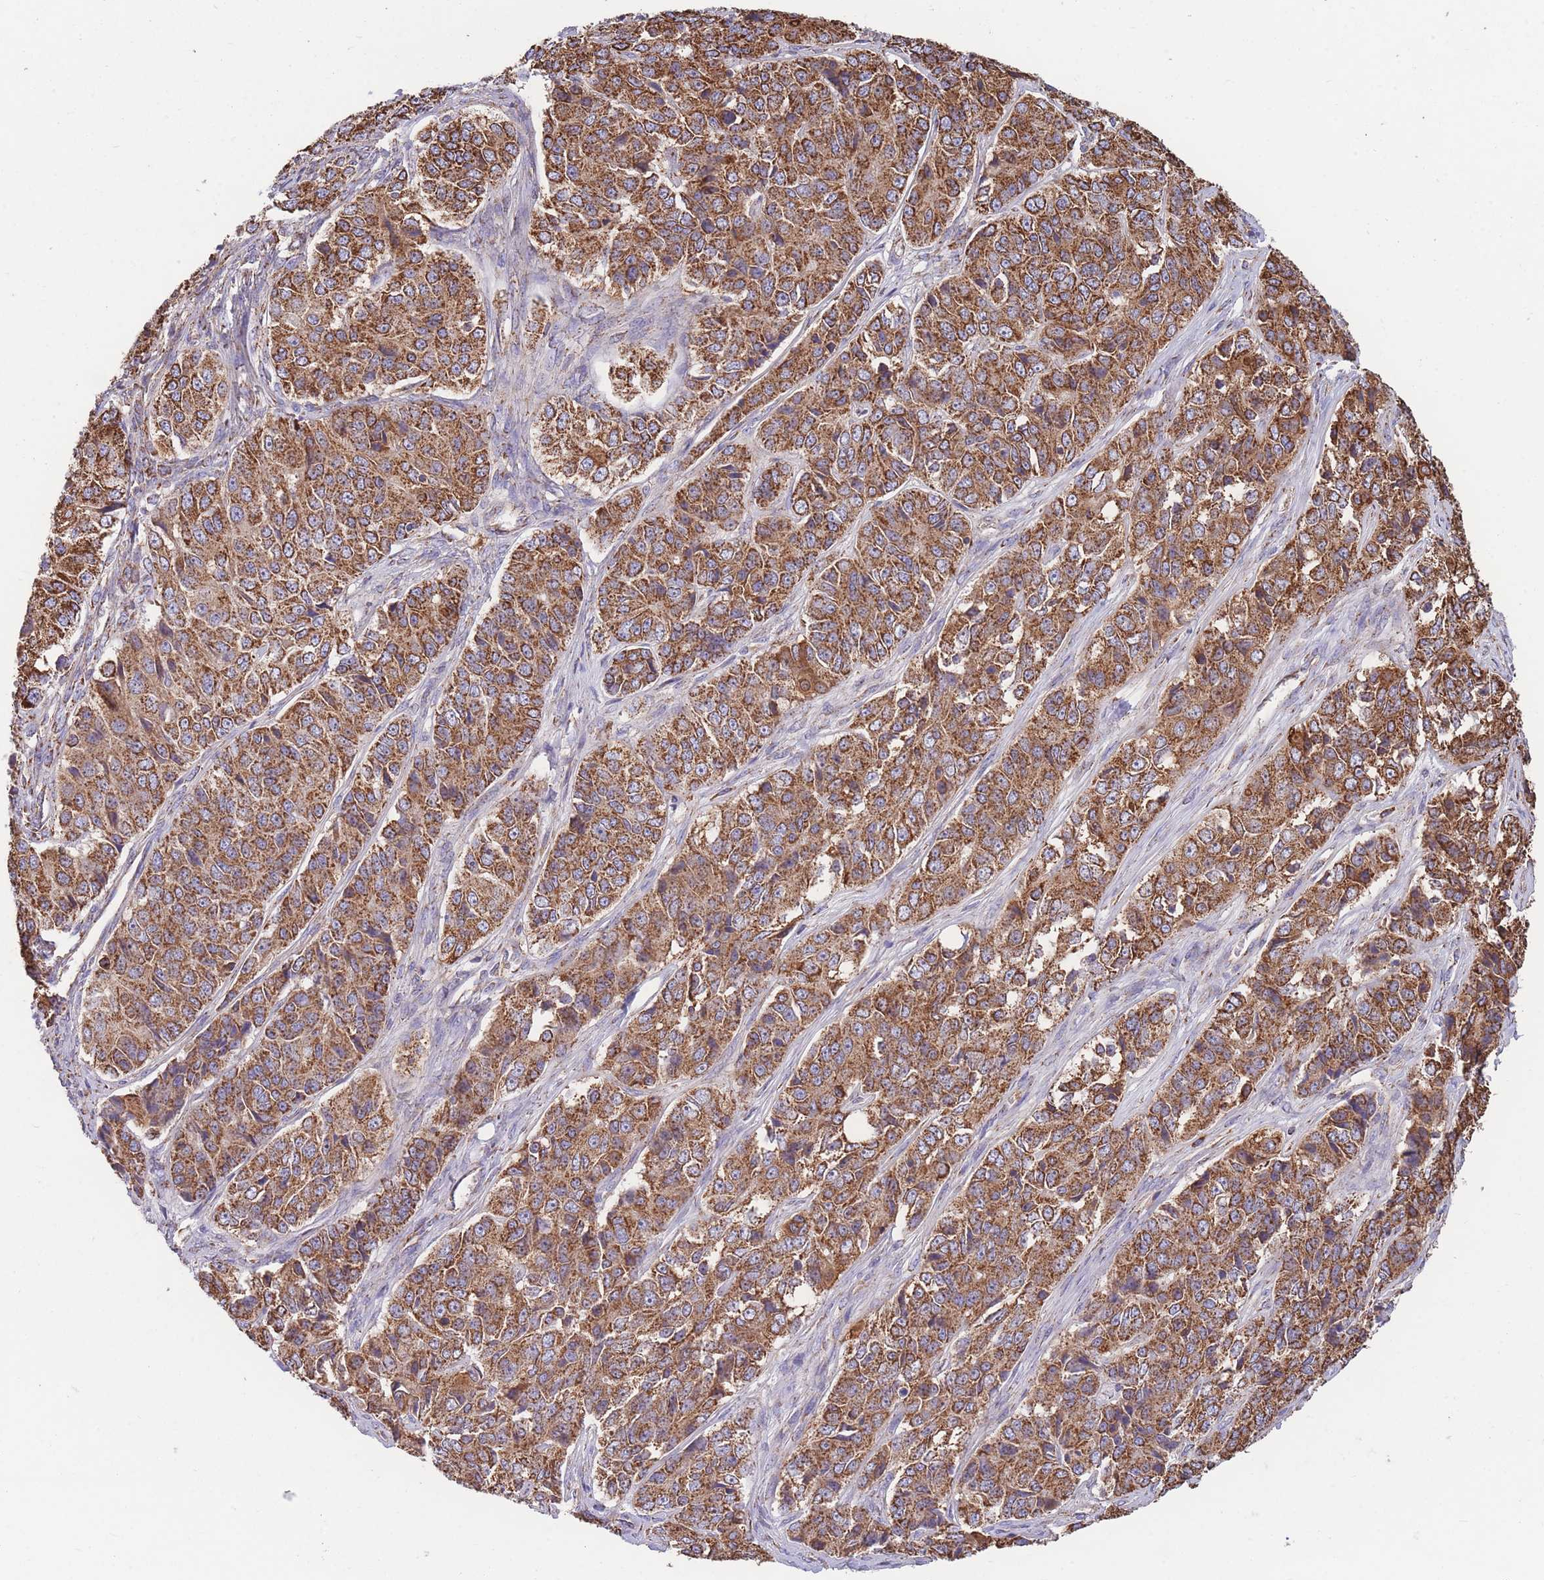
{"staining": {"intensity": "strong", "quantity": ">75%", "location": "cytoplasmic/membranous"}, "tissue": "ovarian cancer", "cell_type": "Tumor cells", "image_type": "cancer", "snomed": [{"axis": "morphology", "description": "Carcinoma, endometroid"}, {"axis": "topography", "description": "Ovary"}], "caption": "Protein expression by immunohistochemistry (IHC) reveals strong cytoplasmic/membranous positivity in about >75% of tumor cells in ovarian cancer (endometroid carcinoma).", "gene": "FKBP8", "patient": {"sex": "female", "age": 51}}